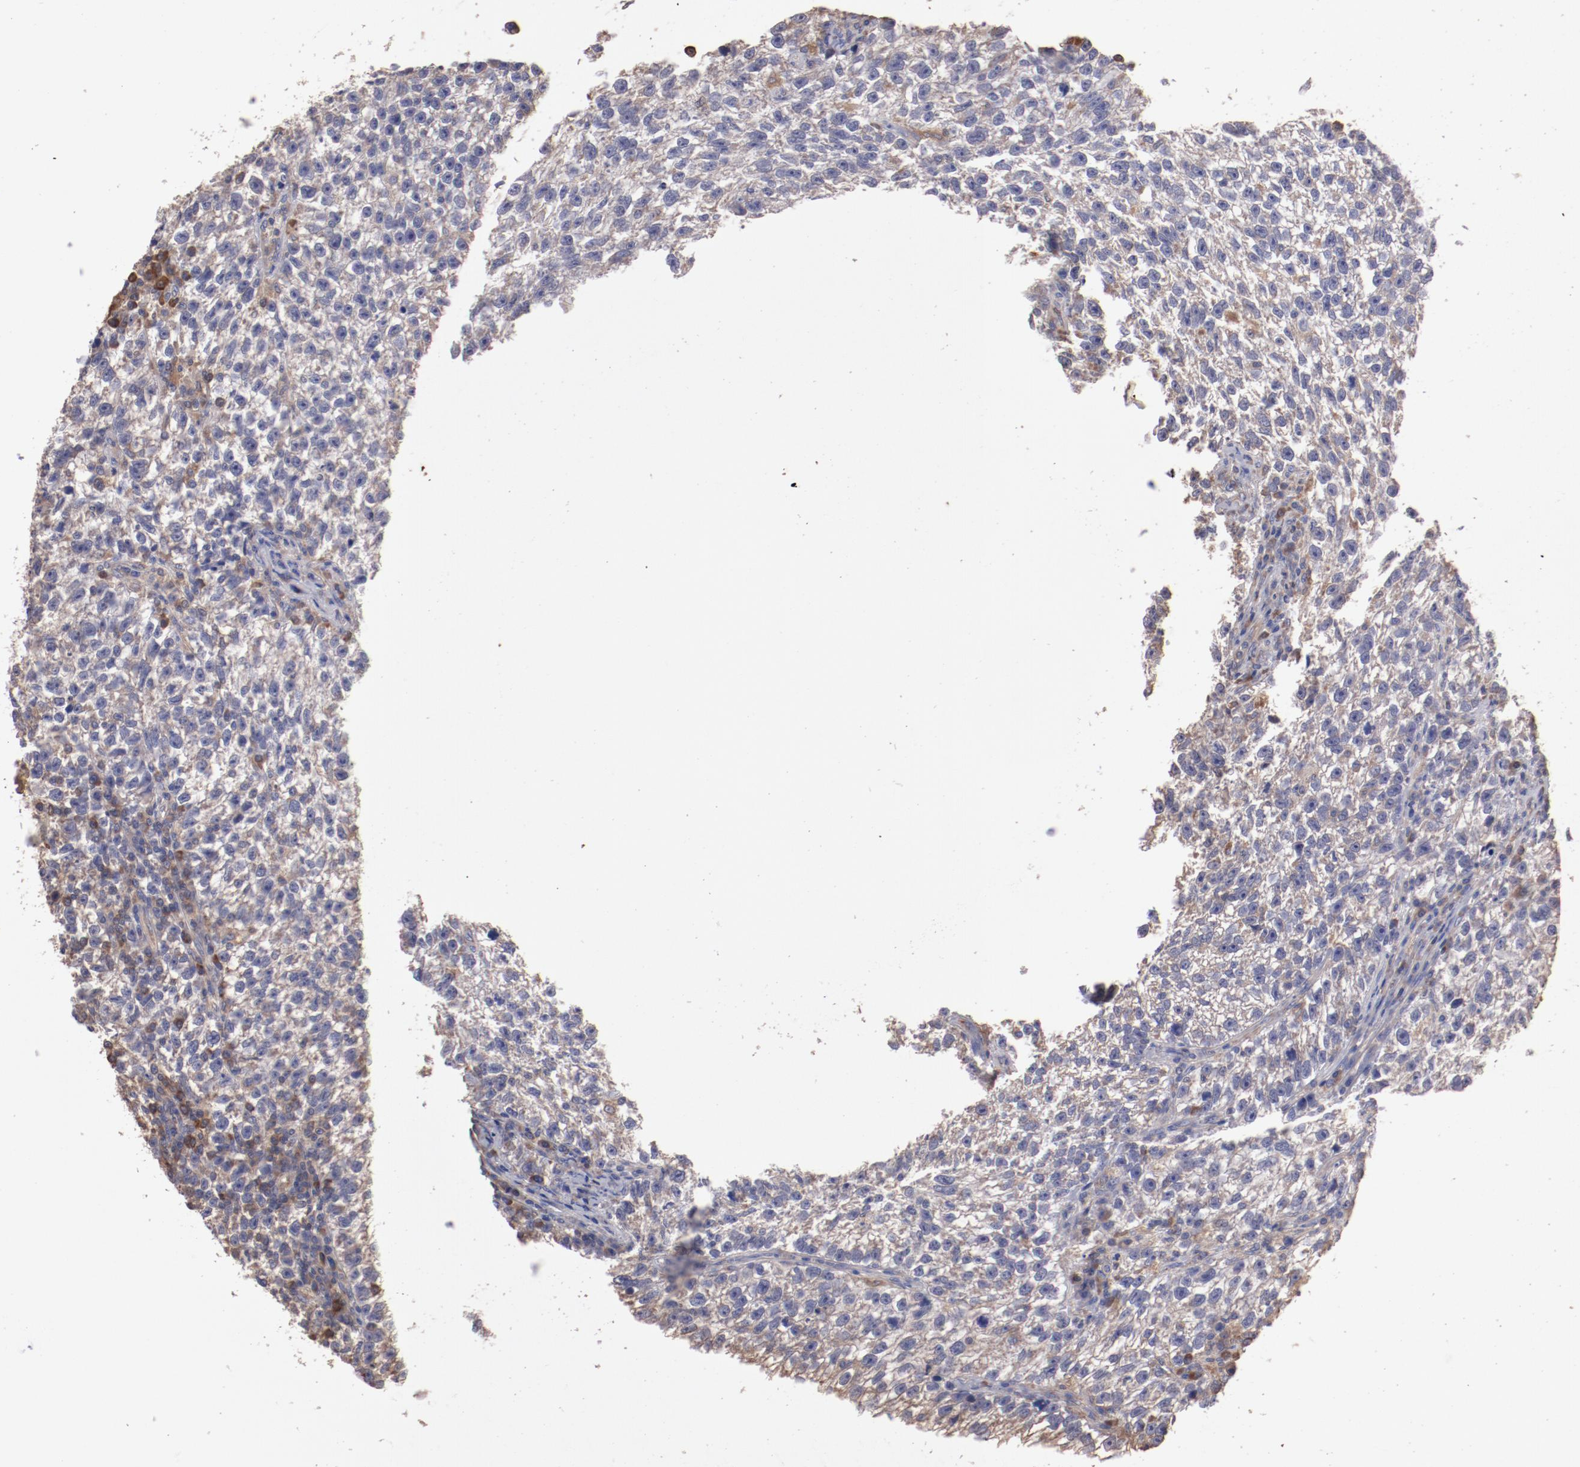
{"staining": {"intensity": "weak", "quantity": "25%-75%", "location": "cytoplasmic/membranous"}, "tissue": "testis cancer", "cell_type": "Tumor cells", "image_type": "cancer", "snomed": [{"axis": "morphology", "description": "Seminoma, NOS"}, {"axis": "topography", "description": "Testis"}], "caption": "Brown immunohistochemical staining in human testis cancer (seminoma) displays weak cytoplasmic/membranous expression in about 25%-75% of tumor cells.", "gene": "NFKBIE", "patient": {"sex": "male", "age": 38}}